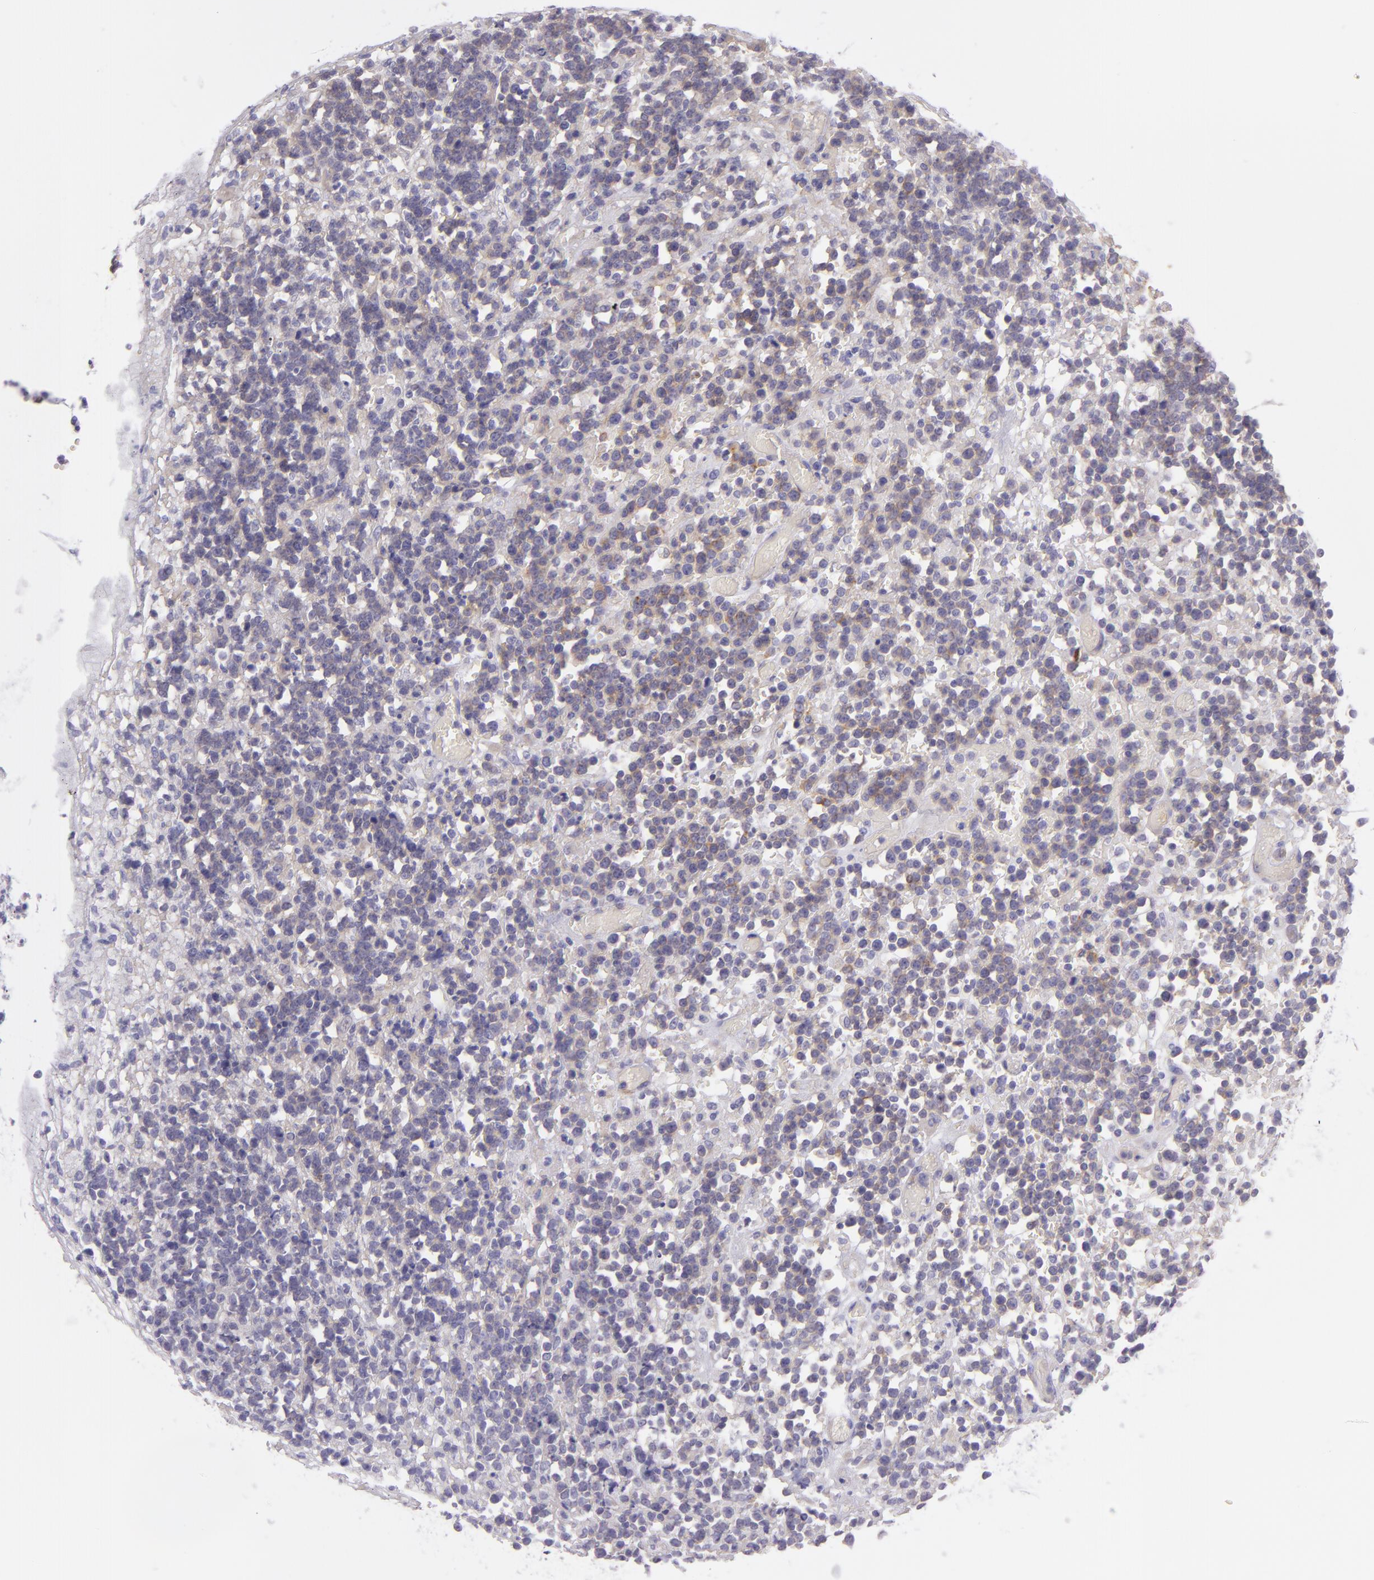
{"staining": {"intensity": "negative", "quantity": "none", "location": "none"}, "tissue": "lymphoma", "cell_type": "Tumor cells", "image_type": "cancer", "snomed": [{"axis": "morphology", "description": "Malignant lymphoma, non-Hodgkin's type, High grade"}, {"axis": "topography", "description": "Colon"}], "caption": "DAB (3,3'-diaminobenzidine) immunohistochemical staining of lymphoma shows no significant positivity in tumor cells. Brightfield microscopy of immunohistochemistry (IHC) stained with DAB (3,3'-diaminobenzidine) (brown) and hematoxylin (blue), captured at high magnification.", "gene": "ZC3H7B", "patient": {"sex": "male", "age": 82}}